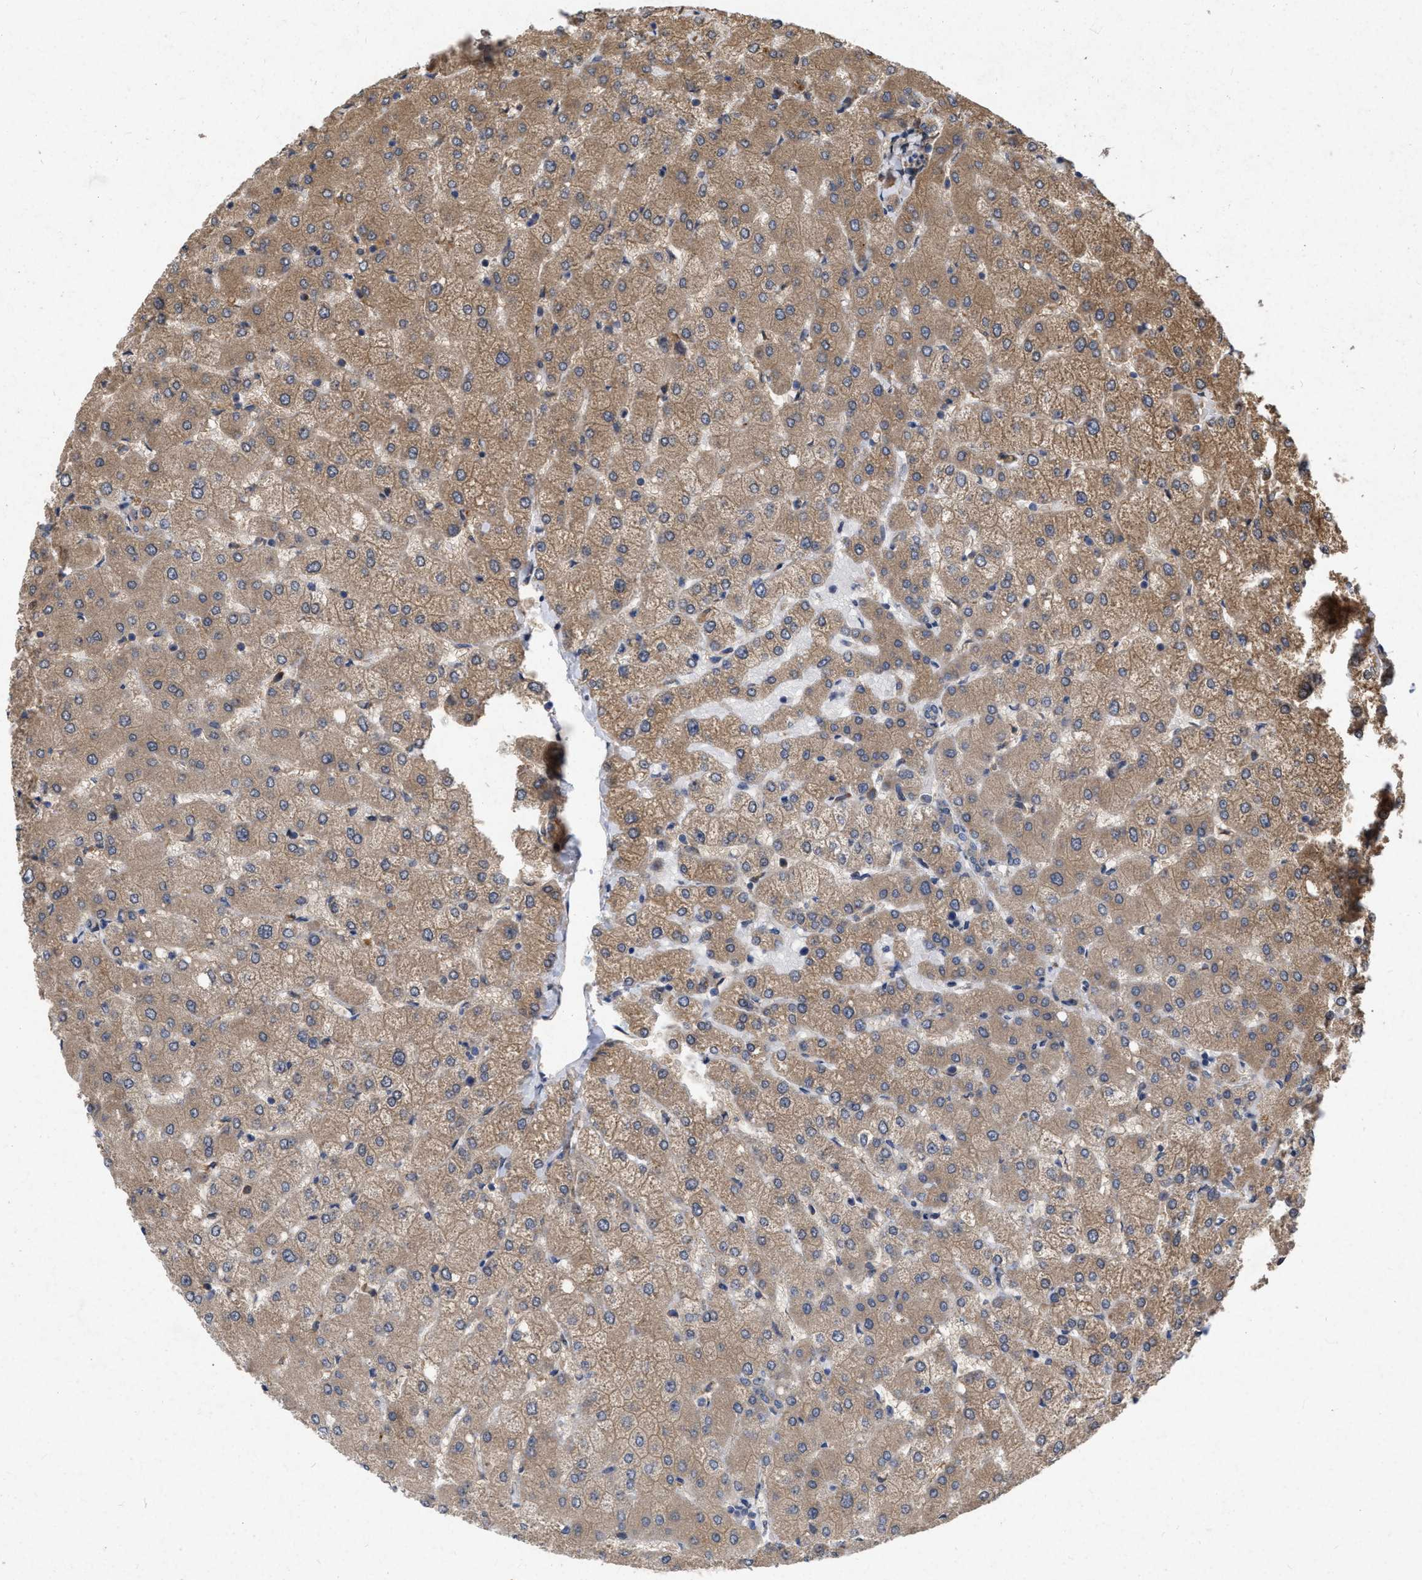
{"staining": {"intensity": "weak", "quantity": ">75%", "location": "cytoplasmic/membranous"}, "tissue": "liver", "cell_type": "Cholangiocytes", "image_type": "normal", "snomed": [{"axis": "morphology", "description": "Normal tissue, NOS"}, {"axis": "topography", "description": "Liver"}], "caption": "Liver was stained to show a protein in brown. There is low levels of weak cytoplasmic/membranous staining in about >75% of cholangiocytes. (IHC, brightfield microscopy, high magnification).", "gene": "CDKN2C", "patient": {"sex": "female", "age": 54}}